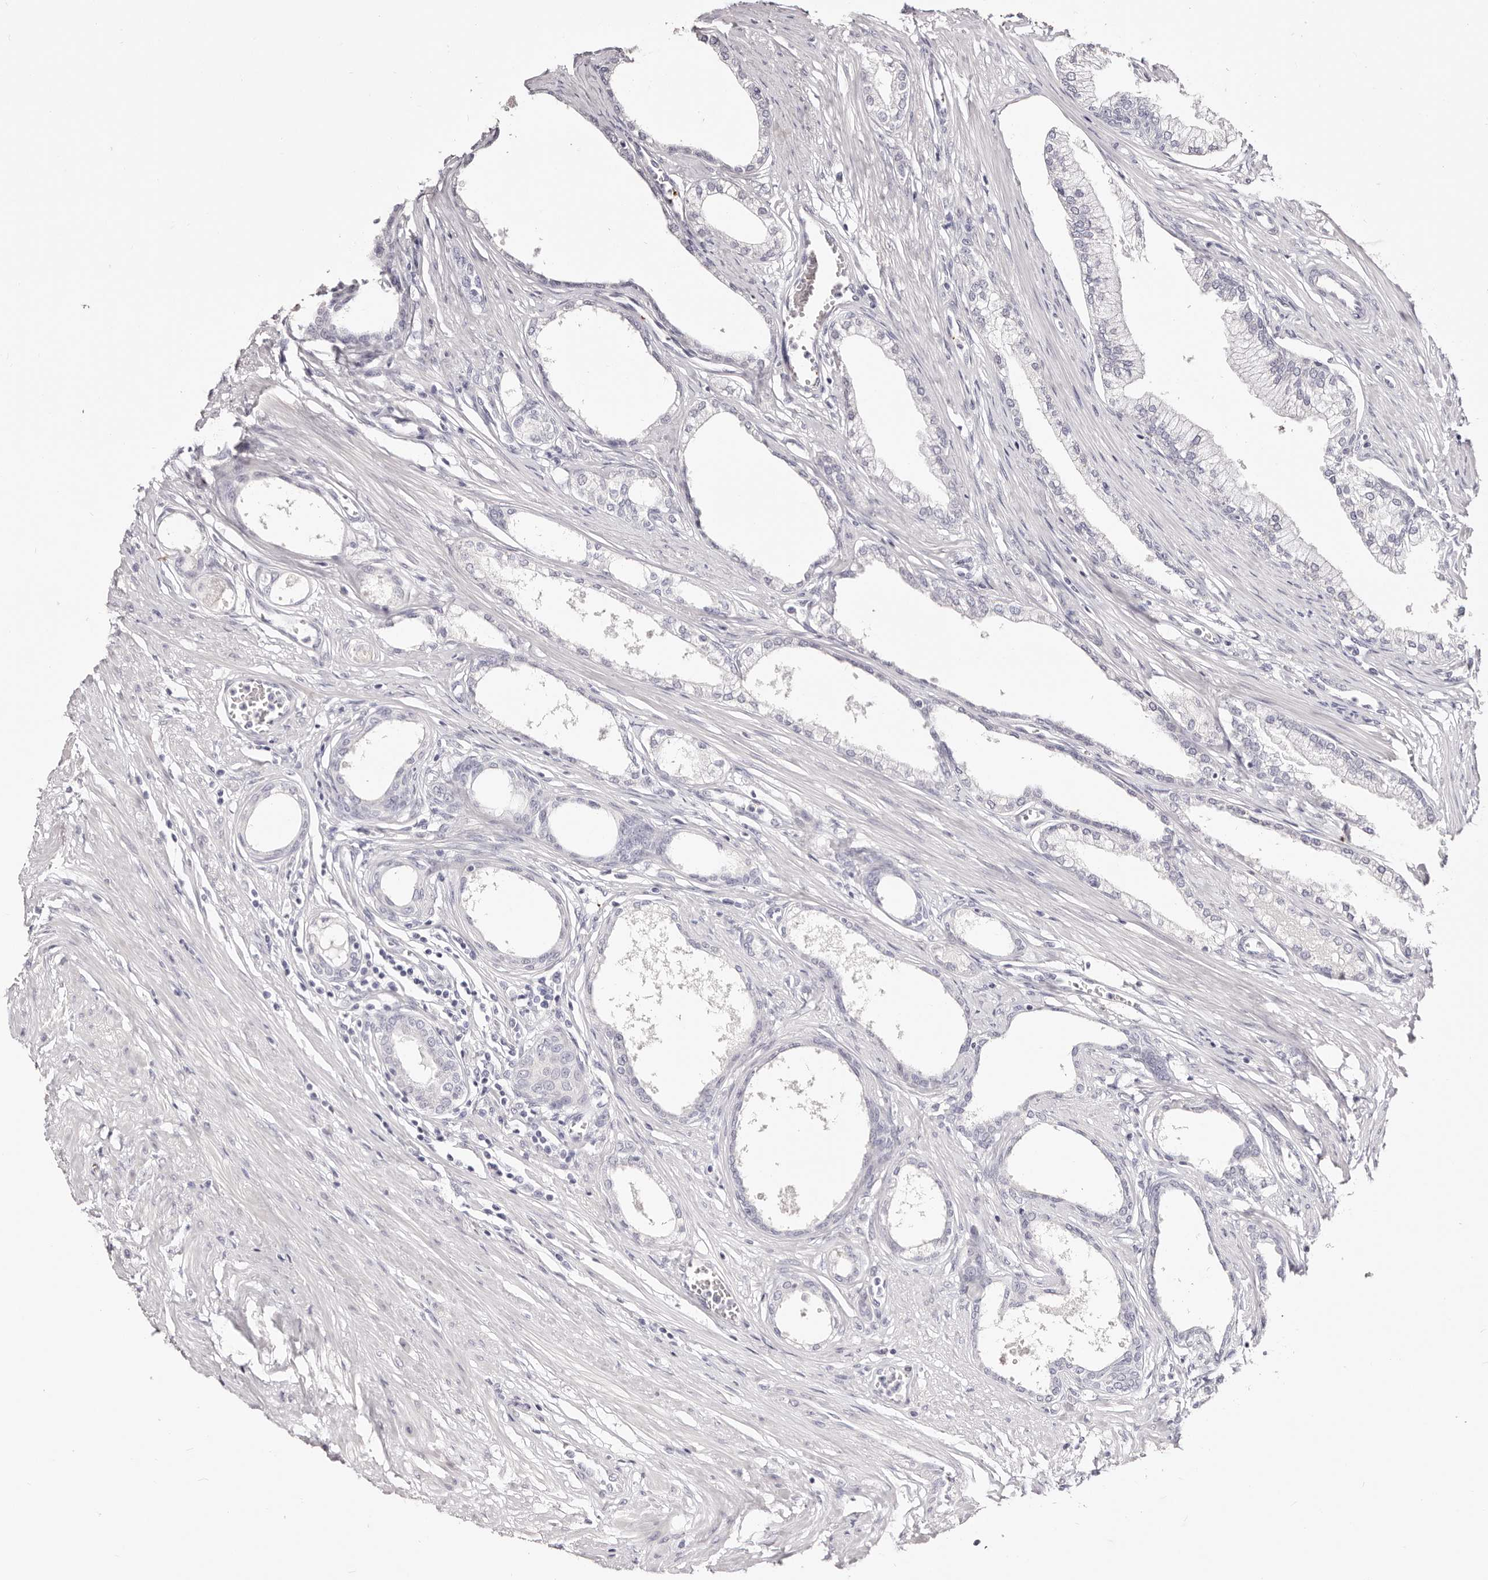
{"staining": {"intensity": "negative", "quantity": "none", "location": "none"}, "tissue": "prostate", "cell_type": "Glandular cells", "image_type": "normal", "snomed": [{"axis": "morphology", "description": "Normal tissue, NOS"}, {"axis": "morphology", "description": "Urothelial carcinoma, Low grade"}, {"axis": "topography", "description": "Urinary bladder"}, {"axis": "topography", "description": "Prostate"}], "caption": "IHC micrograph of normal prostate stained for a protein (brown), which shows no staining in glandular cells.", "gene": "PF4", "patient": {"sex": "male", "age": 60}}